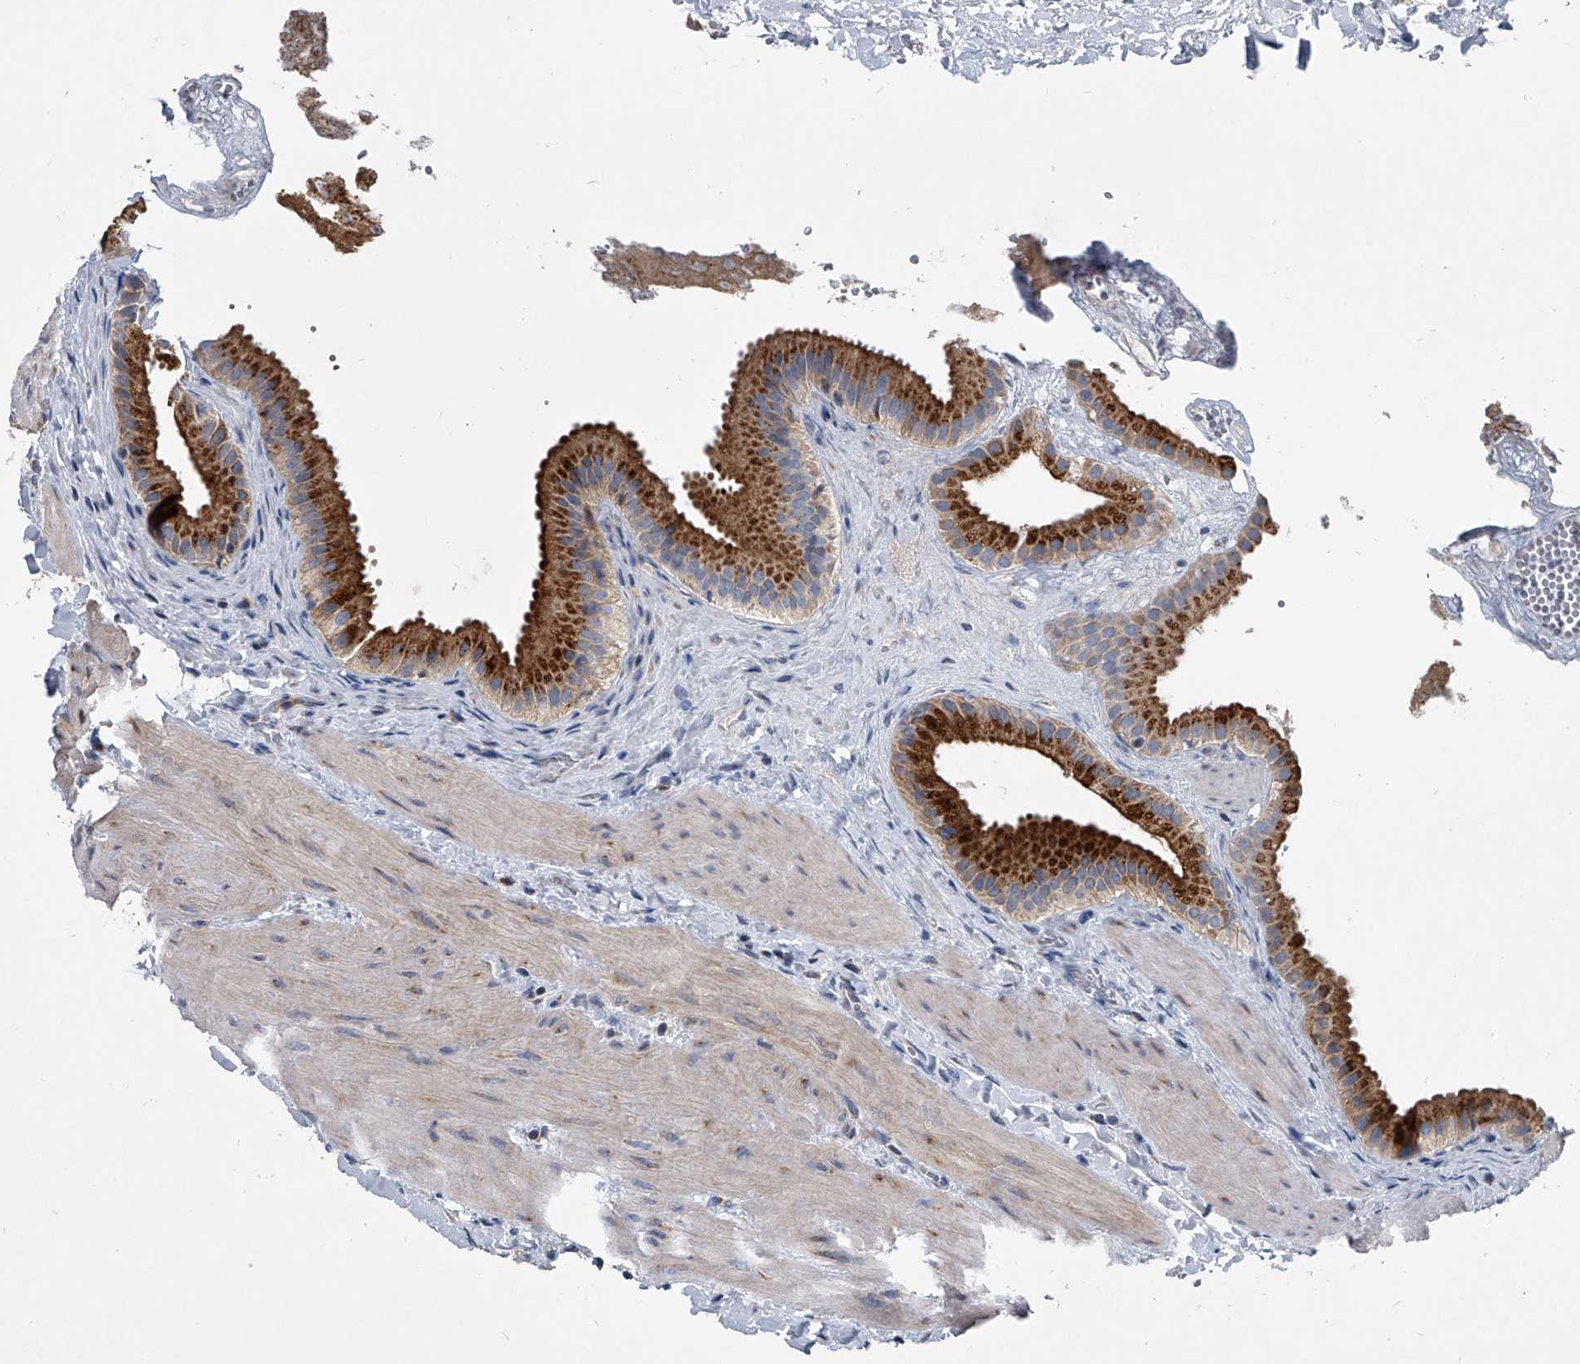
{"staining": {"intensity": "strong", "quantity": ">75%", "location": "cytoplasmic/membranous"}, "tissue": "gallbladder", "cell_type": "Glandular cells", "image_type": "normal", "snomed": [{"axis": "morphology", "description": "Normal tissue, NOS"}, {"axis": "topography", "description": "Gallbladder"}], "caption": "A histopathology image of human gallbladder stained for a protein exhibits strong cytoplasmic/membranous brown staining in glandular cells. (brown staining indicates protein expression, while blue staining denotes nuclei).", "gene": "SPP1", "patient": {"sex": "male", "age": 55}}